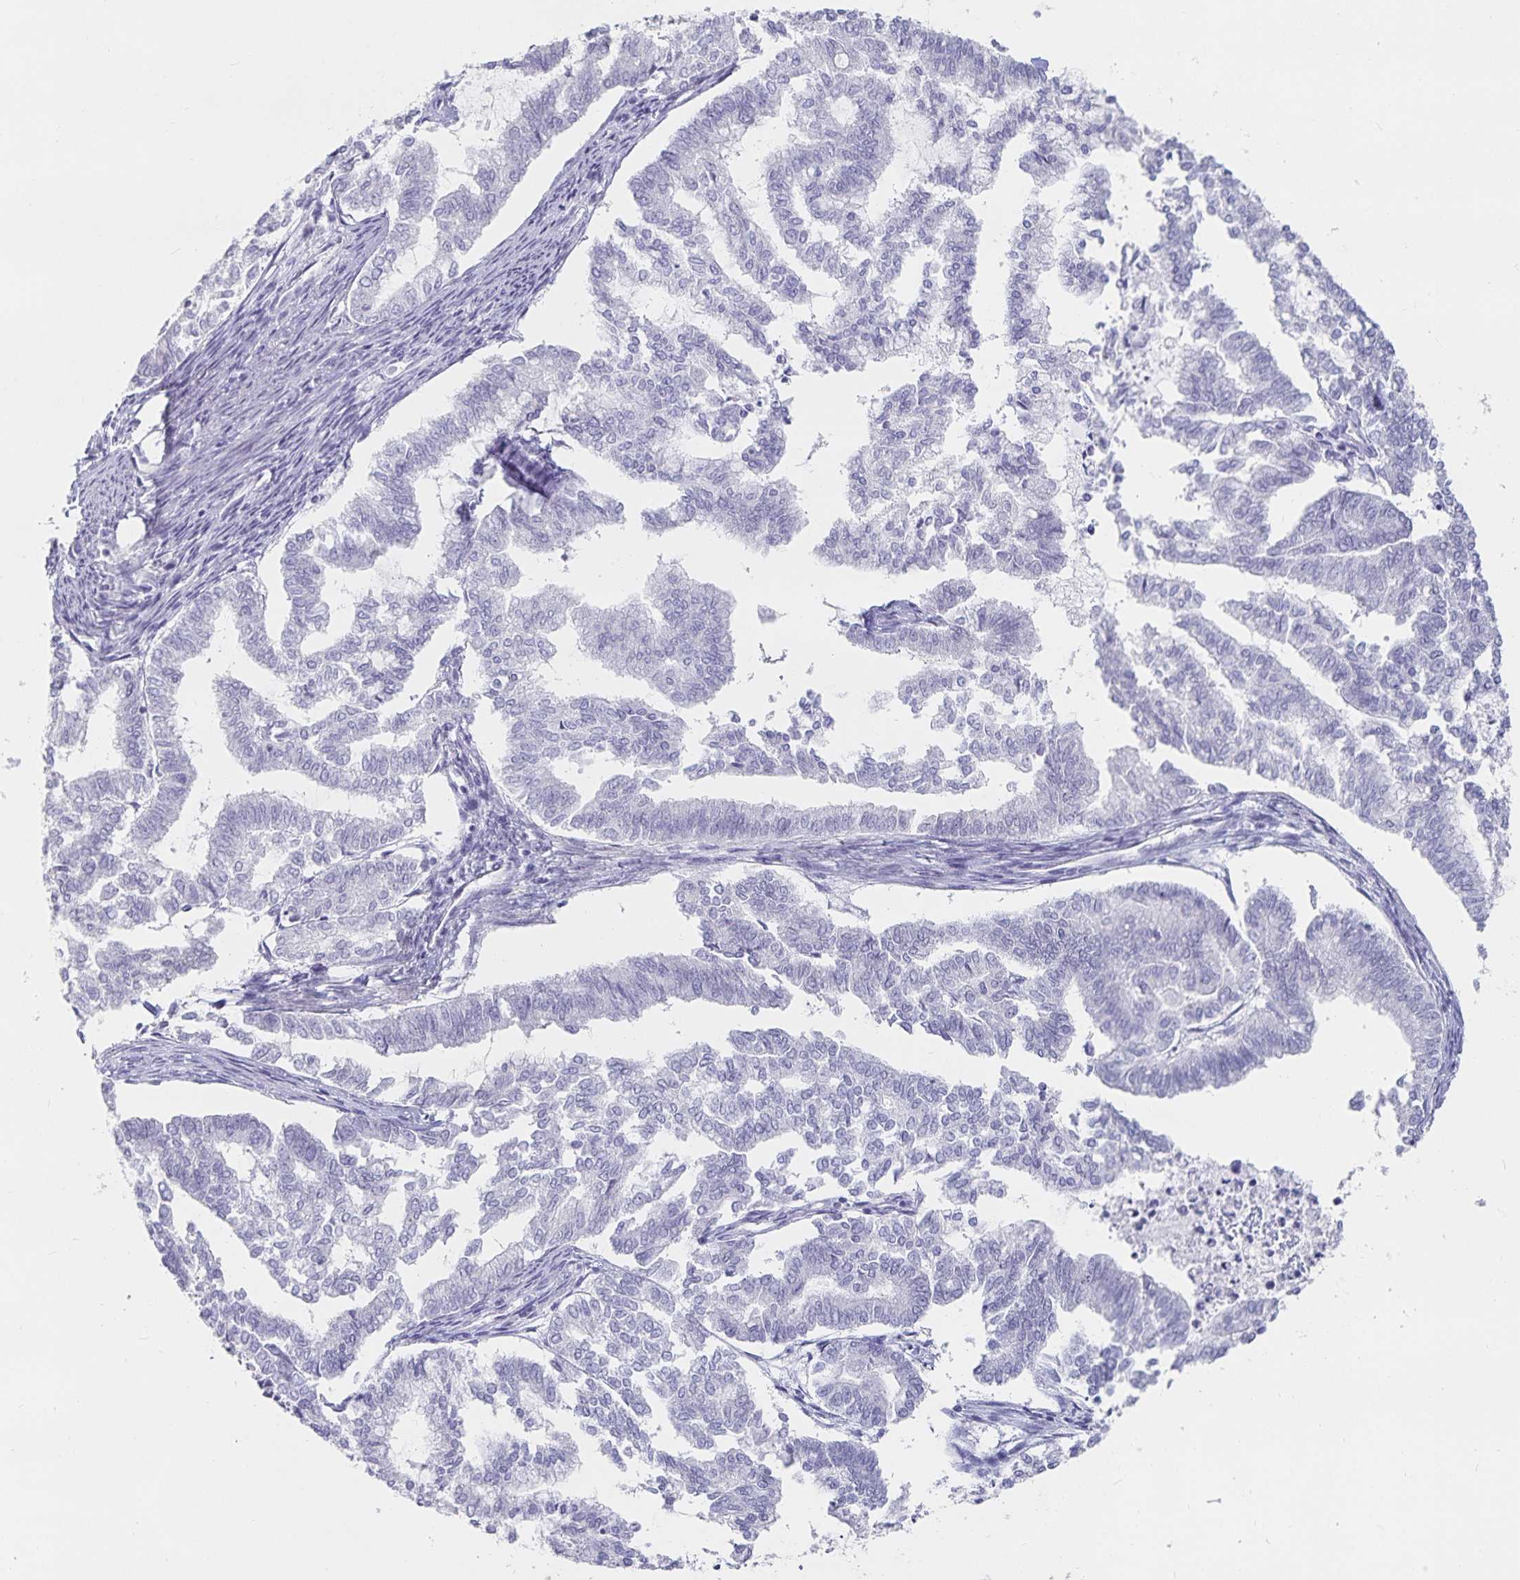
{"staining": {"intensity": "negative", "quantity": "none", "location": "none"}, "tissue": "endometrial cancer", "cell_type": "Tumor cells", "image_type": "cancer", "snomed": [{"axis": "morphology", "description": "Adenocarcinoma, NOS"}, {"axis": "topography", "description": "Endometrium"}], "caption": "There is no significant staining in tumor cells of endometrial adenocarcinoma. (DAB IHC visualized using brightfield microscopy, high magnification).", "gene": "SFTPA1", "patient": {"sex": "female", "age": 79}}